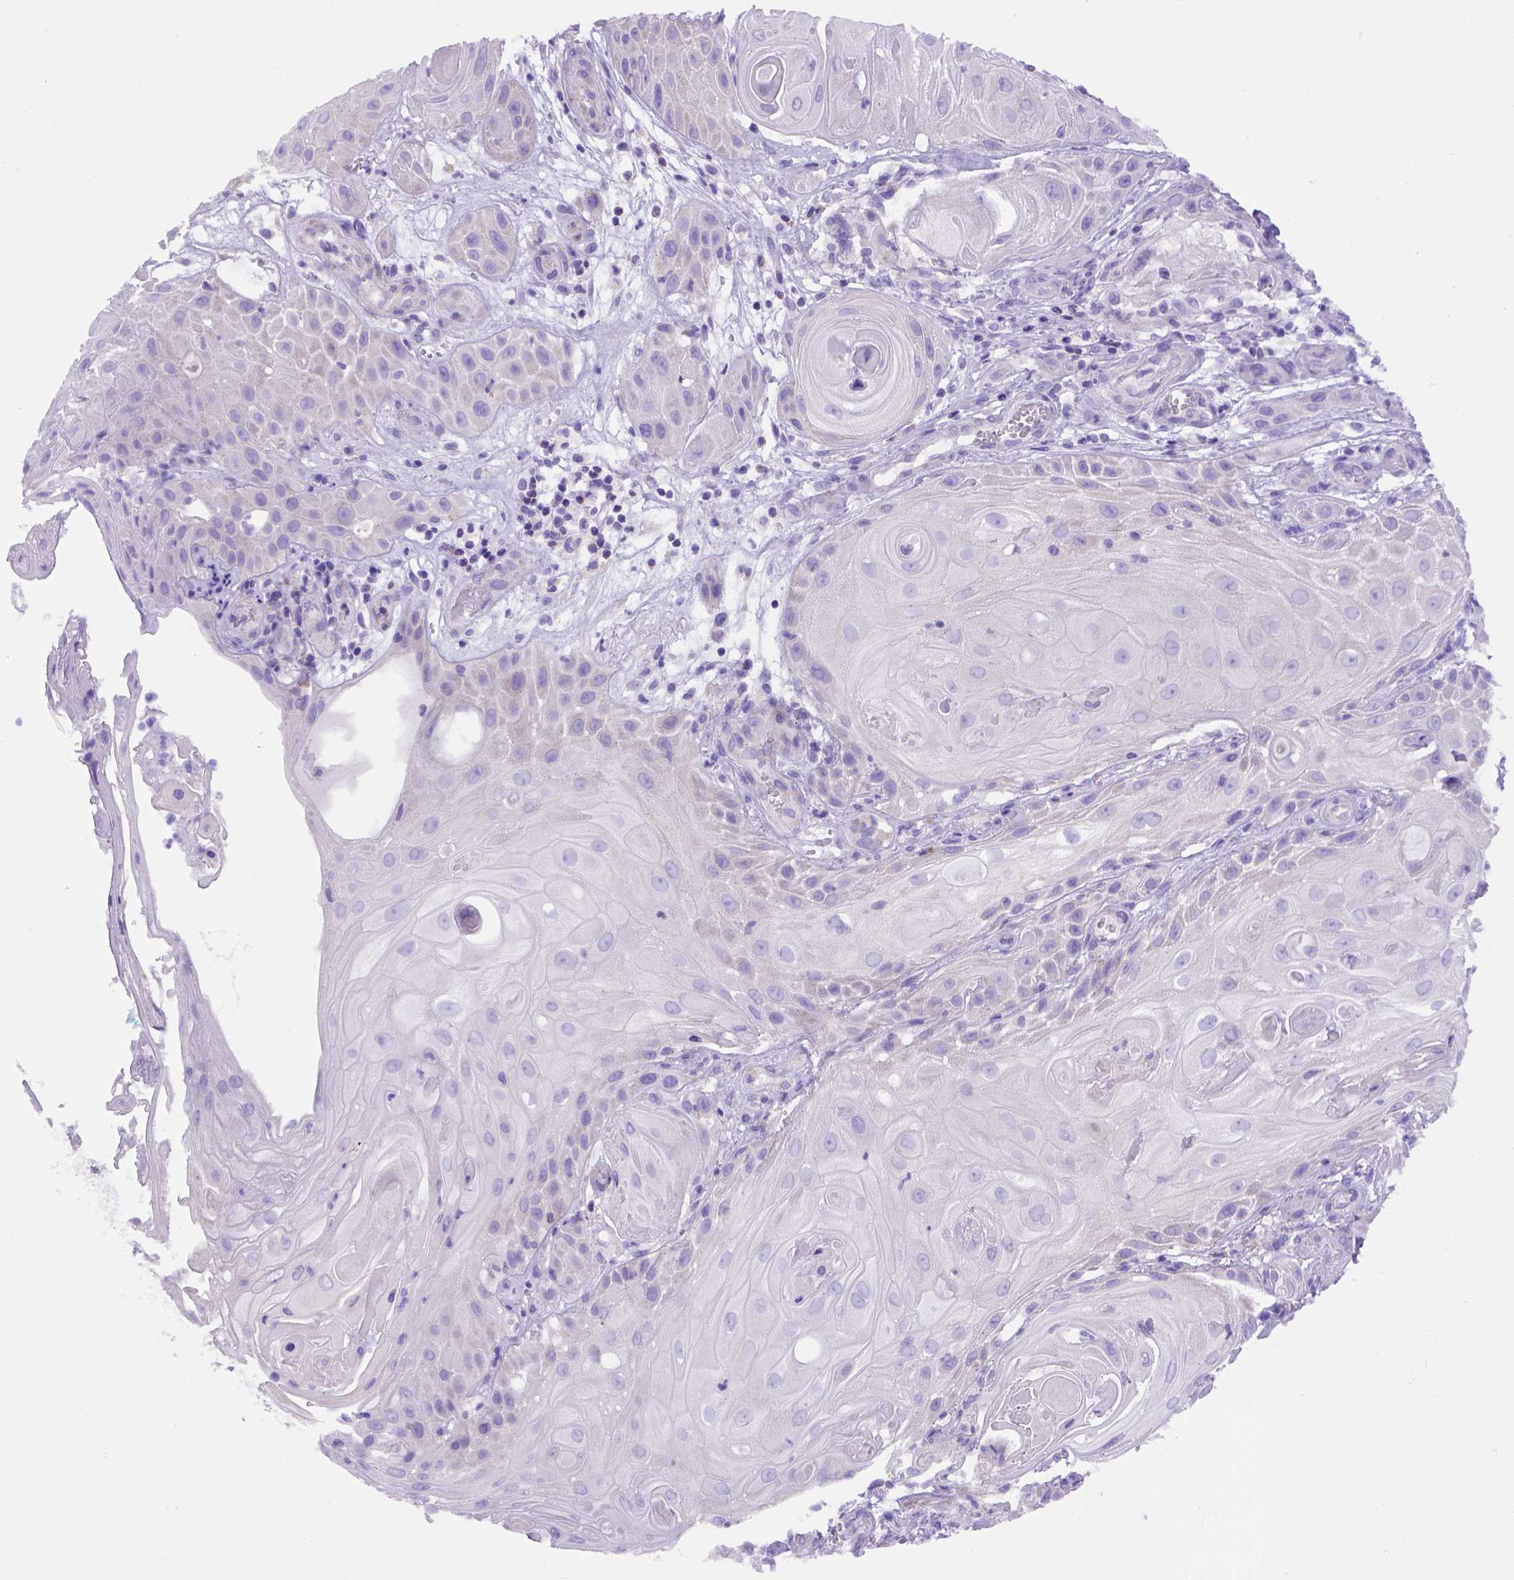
{"staining": {"intensity": "negative", "quantity": "none", "location": "none"}, "tissue": "skin cancer", "cell_type": "Tumor cells", "image_type": "cancer", "snomed": [{"axis": "morphology", "description": "Squamous cell carcinoma, NOS"}, {"axis": "topography", "description": "Skin"}], "caption": "This is an immunohistochemistry (IHC) micrograph of human skin cancer (squamous cell carcinoma). There is no expression in tumor cells.", "gene": "FOXI1", "patient": {"sex": "male", "age": 62}}